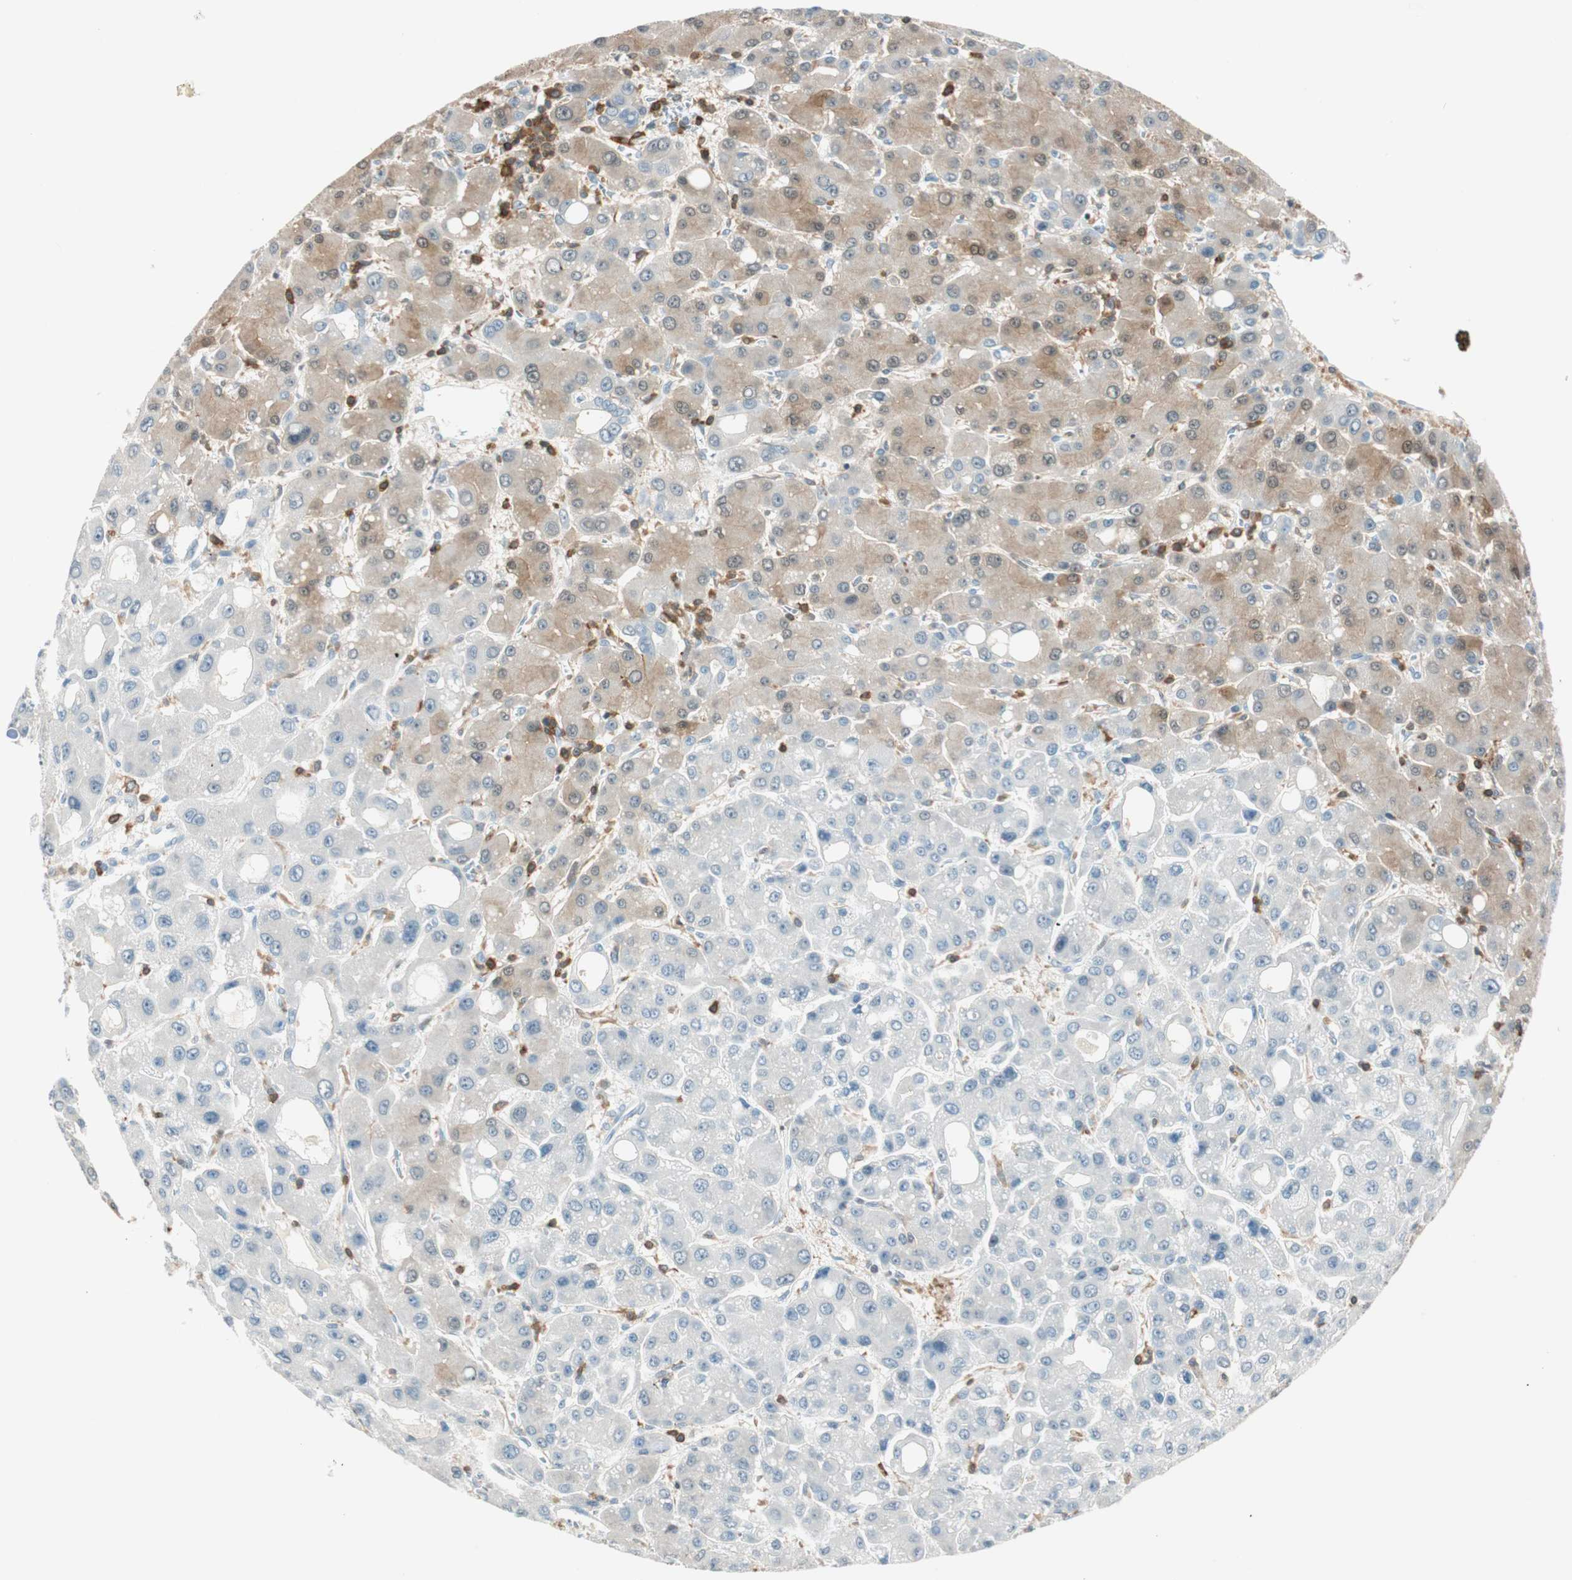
{"staining": {"intensity": "moderate", "quantity": "25%-75%", "location": "cytoplasmic/membranous"}, "tissue": "liver cancer", "cell_type": "Tumor cells", "image_type": "cancer", "snomed": [{"axis": "morphology", "description": "Carcinoma, Hepatocellular, NOS"}, {"axis": "topography", "description": "Liver"}], "caption": "Approximately 25%-75% of tumor cells in human liver hepatocellular carcinoma display moderate cytoplasmic/membranous protein expression as visualized by brown immunohistochemical staining.", "gene": "HPGD", "patient": {"sex": "male", "age": 55}}